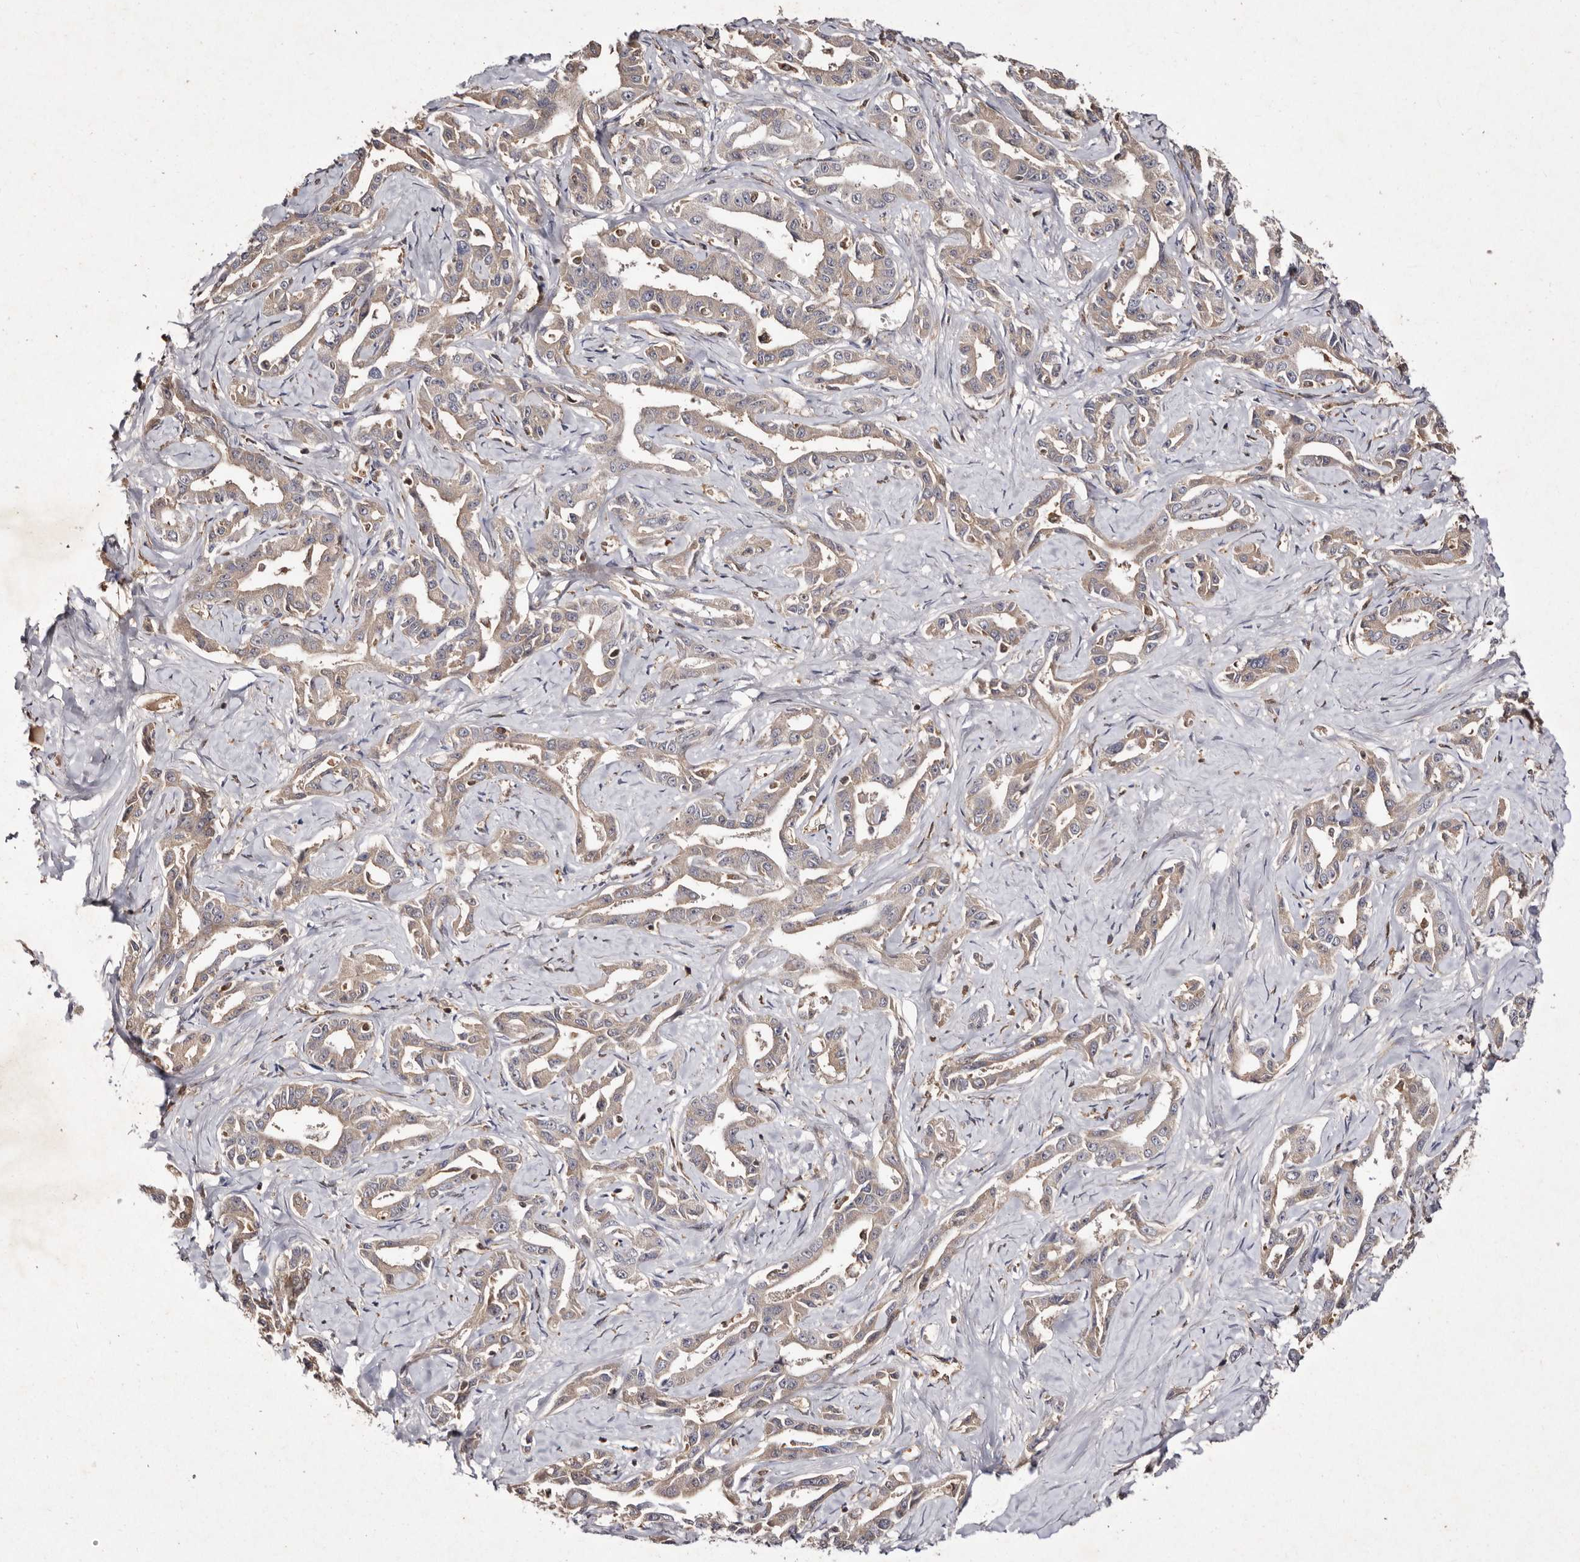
{"staining": {"intensity": "weak", "quantity": ">75%", "location": "cytoplasmic/membranous"}, "tissue": "liver cancer", "cell_type": "Tumor cells", "image_type": "cancer", "snomed": [{"axis": "morphology", "description": "Cholangiocarcinoma"}, {"axis": "topography", "description": "Liver"}], "caption": "Cholangiocarcinoma (liver) stained with DAB (3,3'-diaminobenzidine) IHC reveals low levels of weak cytoplasmic/membranous expression in about >75% of tumor cells. Immunohistochemistry (ihc) stains the protein of interest in brown and the nuclei are stained blue.", "gene": "GIMAP4", "patient": {"sex": "male", "age": 59}}